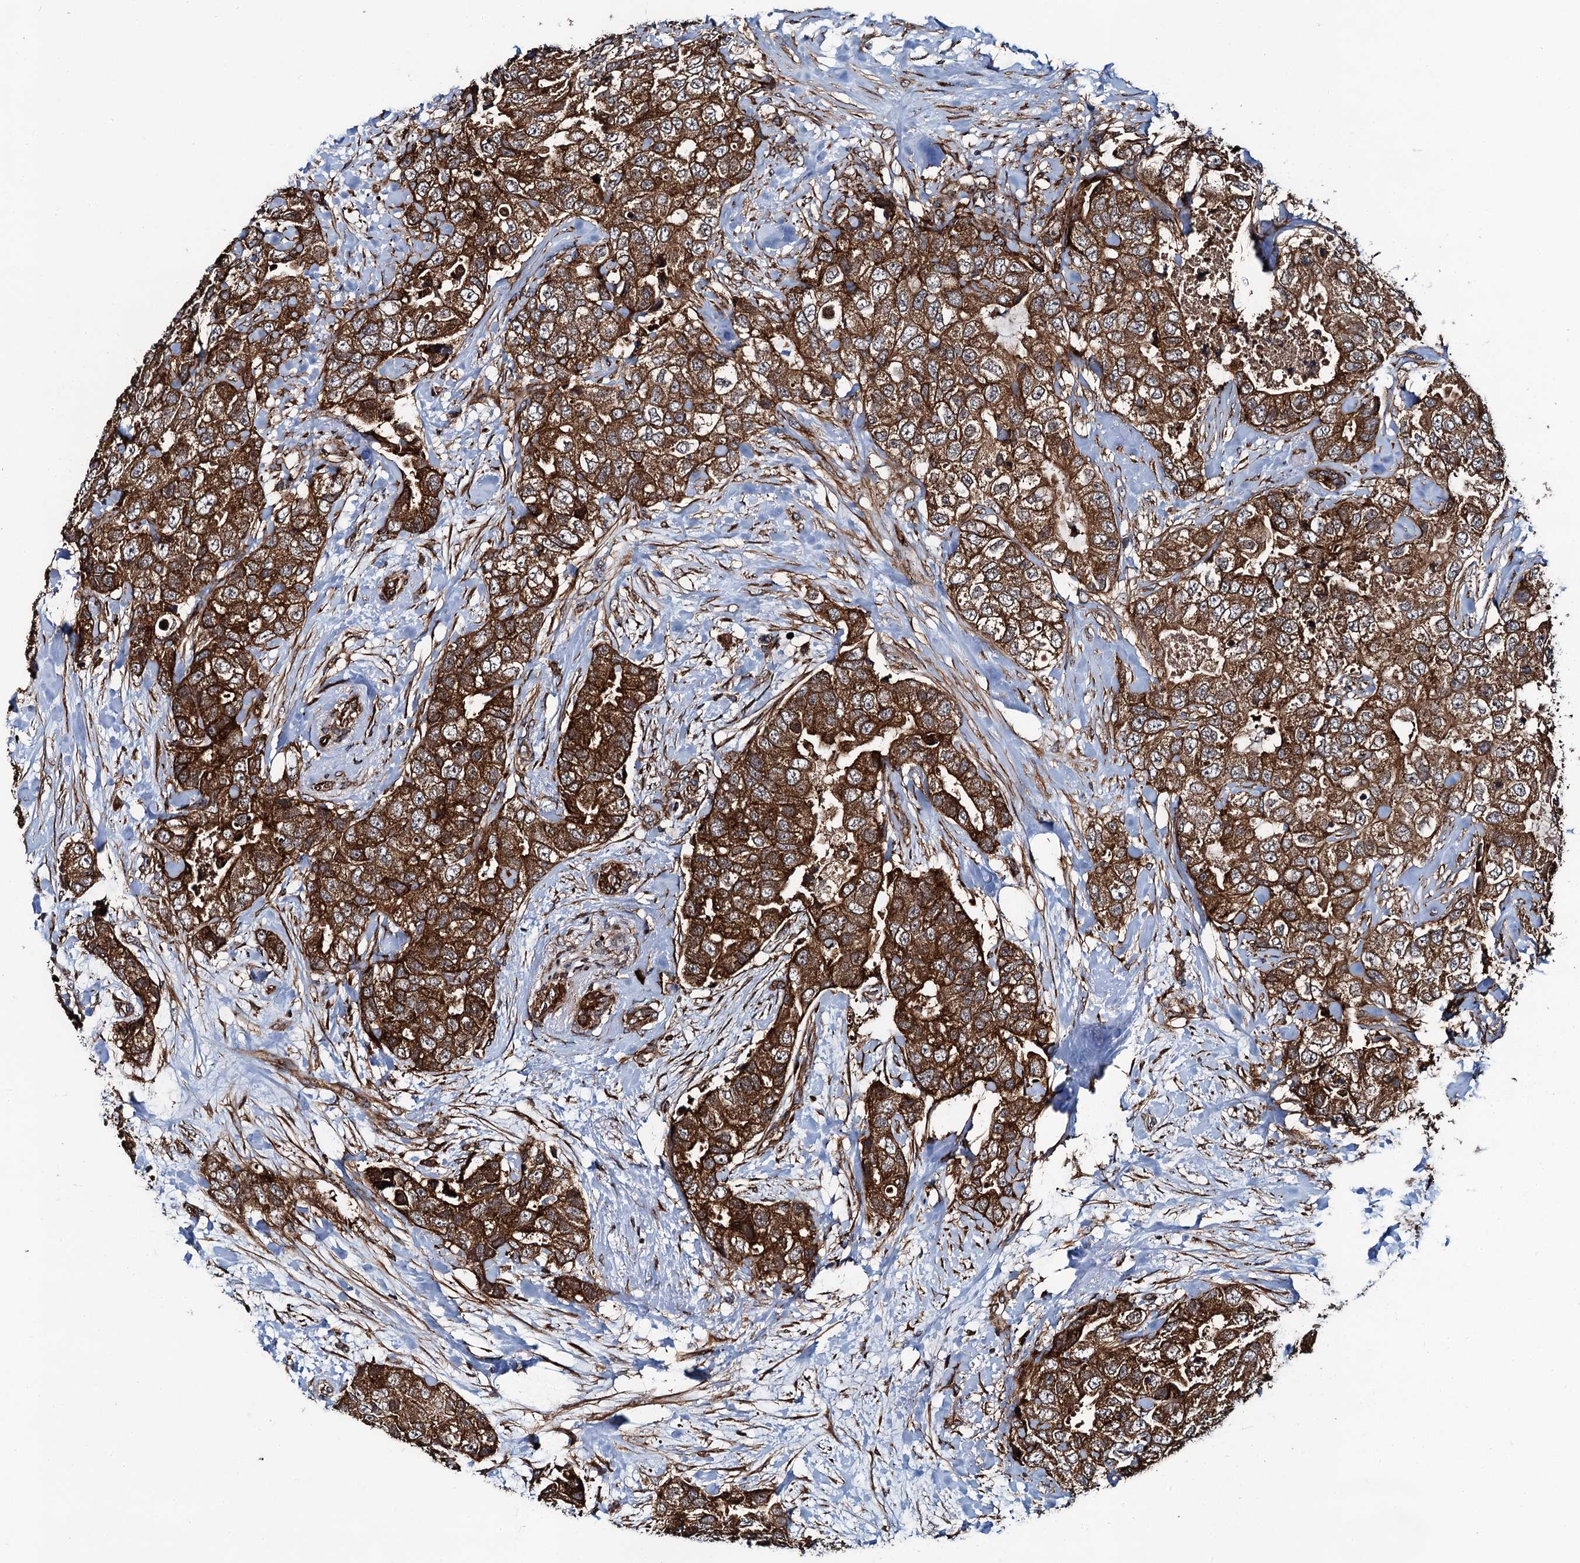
{"staining": {"intensity": "strong", "quantity": ">75%", "location": "cytoplasmic/membranous"}, "tissue": "breast cancer", "cell_type": "Tumor cells", "image_type": "cancer", "snomed": [{"axis": "morphology", "description": "Duct carcinoma"}, {"axis": "topography", "description": "Breast"}], "caption": "DAB (3,3'-diaminobenzidine) immunohistochemical staining of human invasive ductal carcinoma (breast) displays strong cytoplasmic/membranous protein staining in approximately >75% of tumor cells.", "gene": "NEK1", "patient": {"sex": "female", "age": 62}}